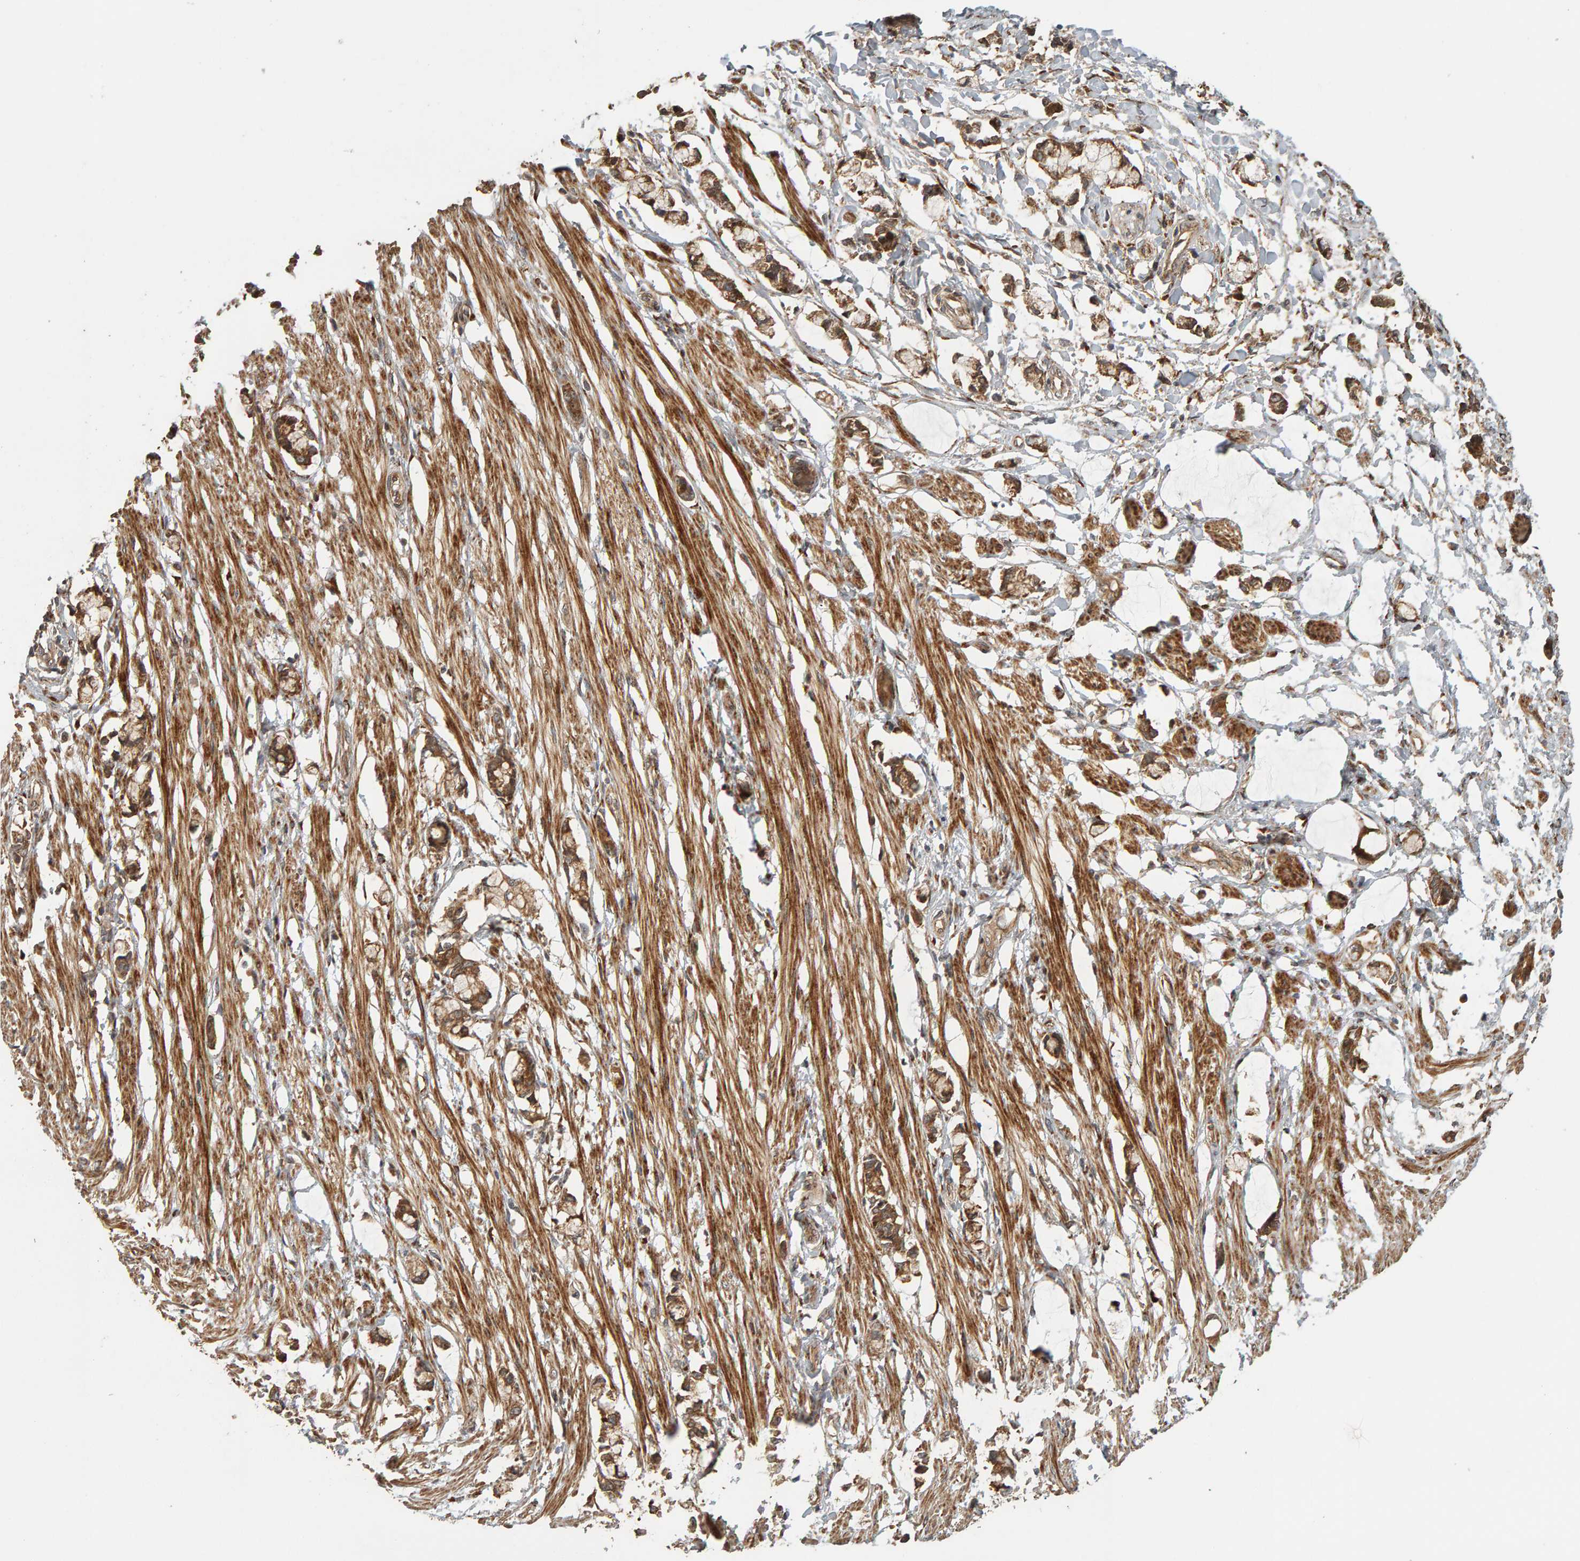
{"staining": {"intensity": "moderate", "quantity": ">75%", "location": "cytoplasmic/membranous"}, "tissue": "smooth muscle", "cell_type": "Smooth muscle cells", "image_type": "normal", "snomed": [{"axis": "morphology", "description": "Normal tissue, NOS"}, {"axis": "morphology", "description": "Adenocarcinoma, NOS"}, {"axis": "topography", "description": "Smooth muscle"}, {"axis": "topography", "description": "Colon"}], "caption": "An immunohistochemistry (IHC) histopathology image of unremarkable tissue is shown. Protein staining in brown highlights moderate cytoplasmic/membranous positivity in smooth muscle within smooth muscle cells.", "gene": "ZFAND1", "patient": {"sex": "male", "age": 14}}